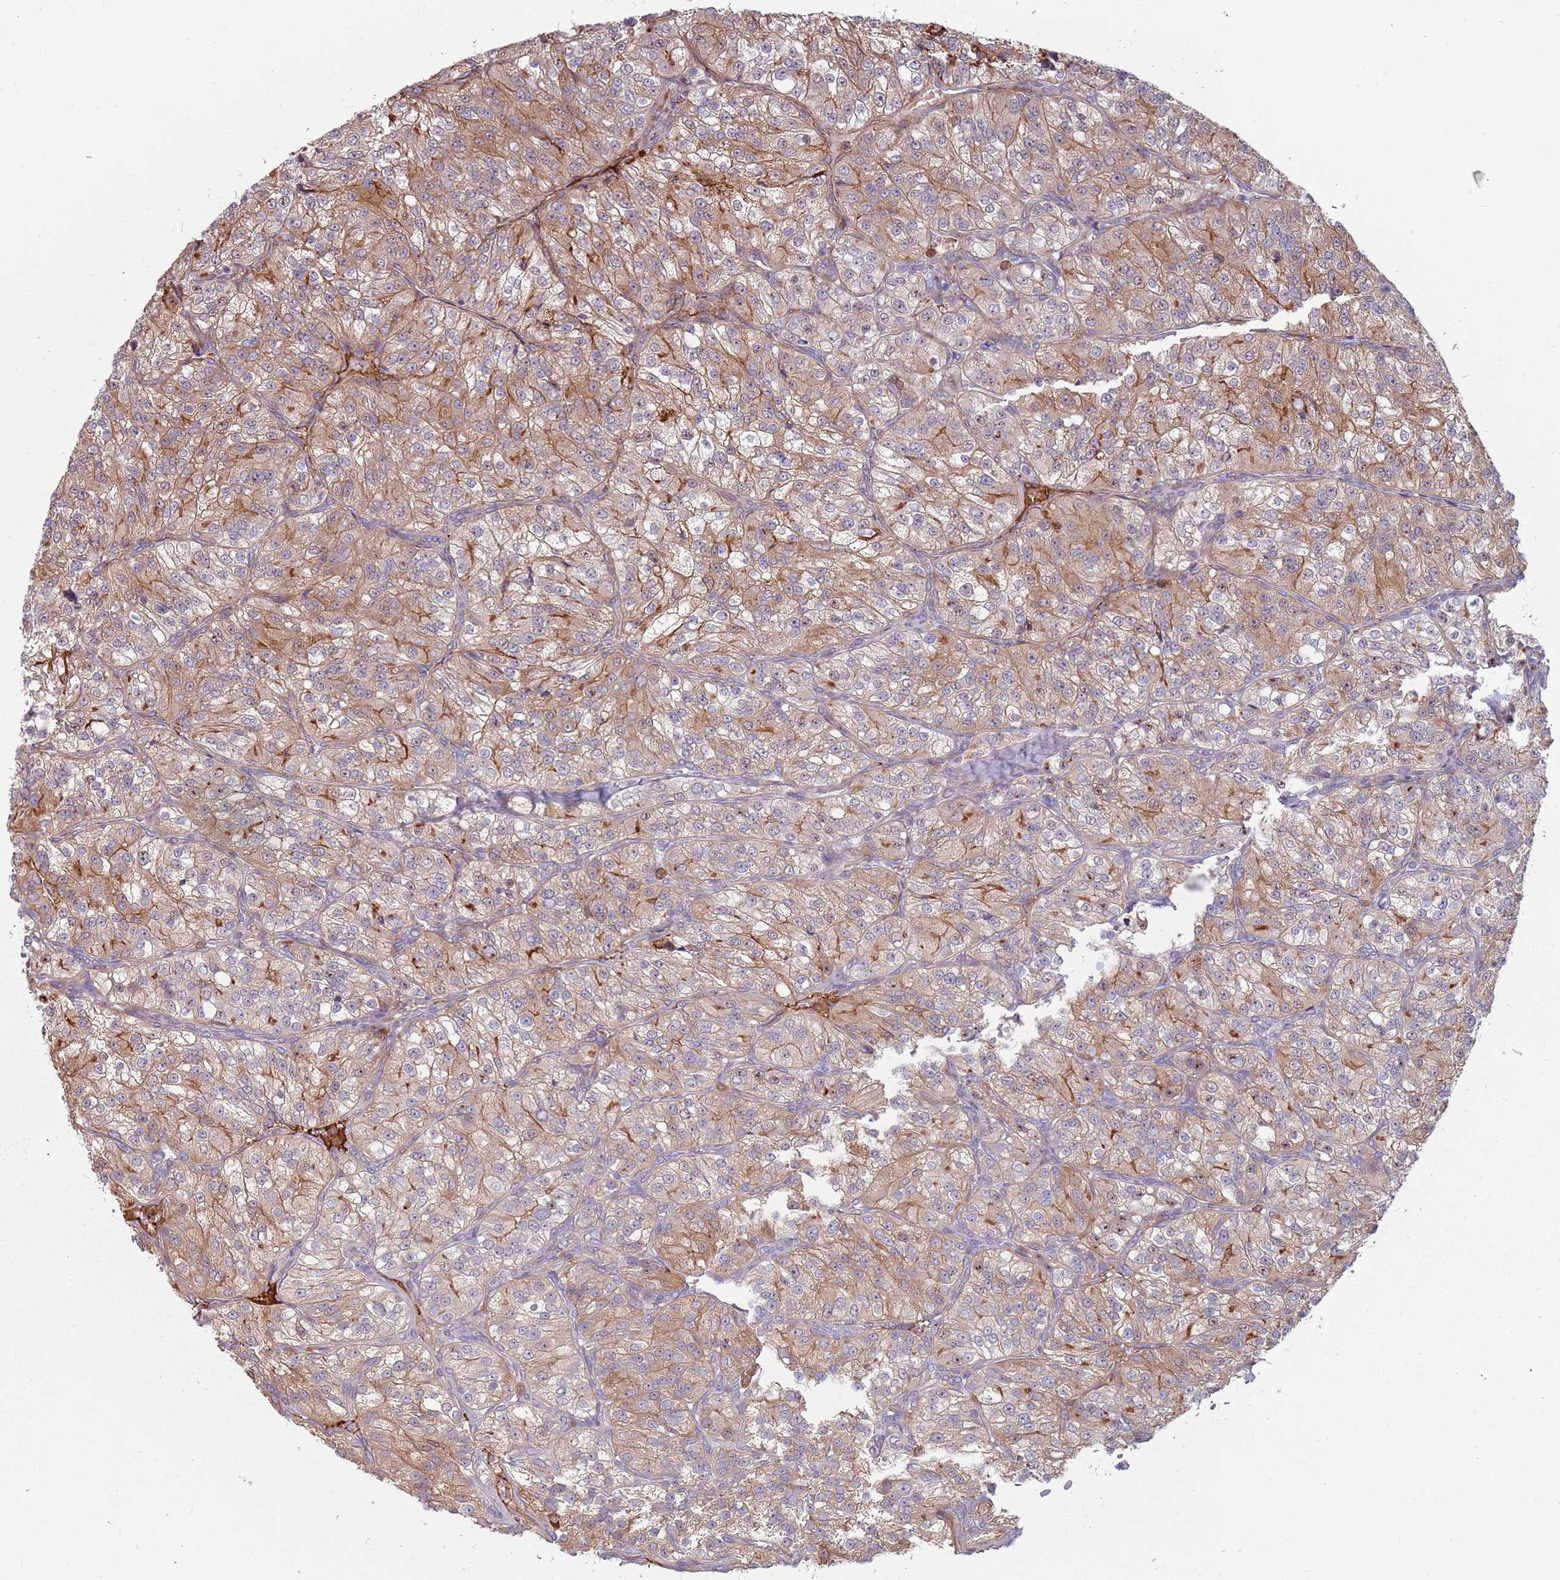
{"staining": {"intensity": "moderate", "quantity": "<25%", "location": "cytoplasmic/membranous"}, "tissue": "renal cancer", "cell_type": "Tumor cells", "image_type": "cancer", "snomed": [{"axis": "morphology", "description": "Adenocarcinoma, NOS"}, {"axis": "topography", "description": "Kidney"}], "caption": "The histopathology image reveals immunohistochemical staining of renal cancer (adenocarcinoma). There is moderate cytoplasmic/membranous staining is present in about <25% of tumor cells.", "gene": "NADK", "patient": {"sex": "female", "age": 63}}